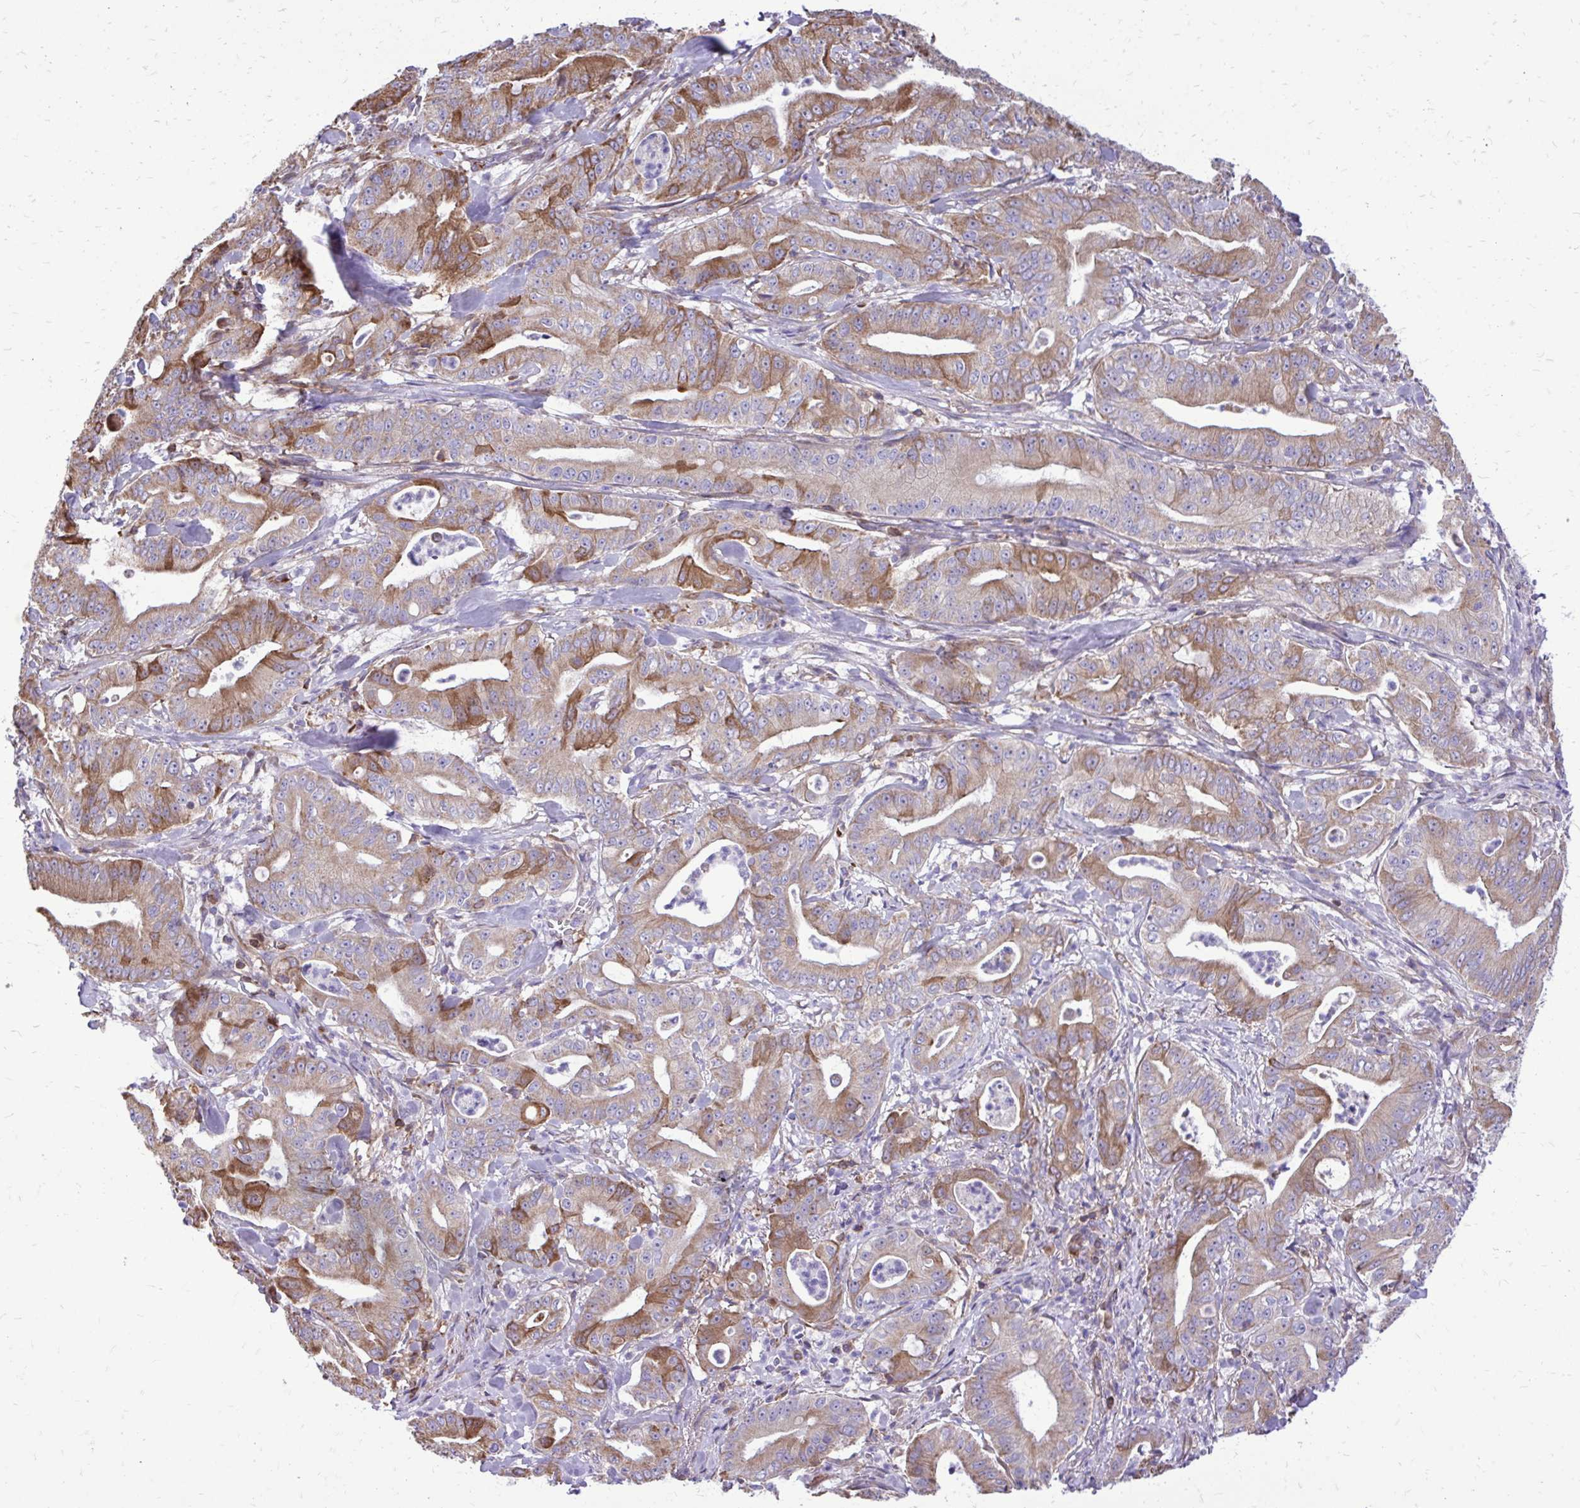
{"staining": {"intensity": "weak", "quantity": ">75%", "location": "cytoplasmic/membranous"}, "tissue": "pancreatic cancer", "cell_type": "Tumor cells", "image_type": "cancer", "snomed": [{"axis": "morphology", "description": "Adenocarcinoma, NOS"}, {"axis": "topography", "description": "Pancreas"}], "caption": "The photomicrograph demonstrates a brown stain indicating the presence of a protein in the cytoplasmic/membranous of tumor cells in pancreatic cancer (adenocarcinoma).", "gene": "ATP13A2", "patient": {"sex": "male", "age": 71}}